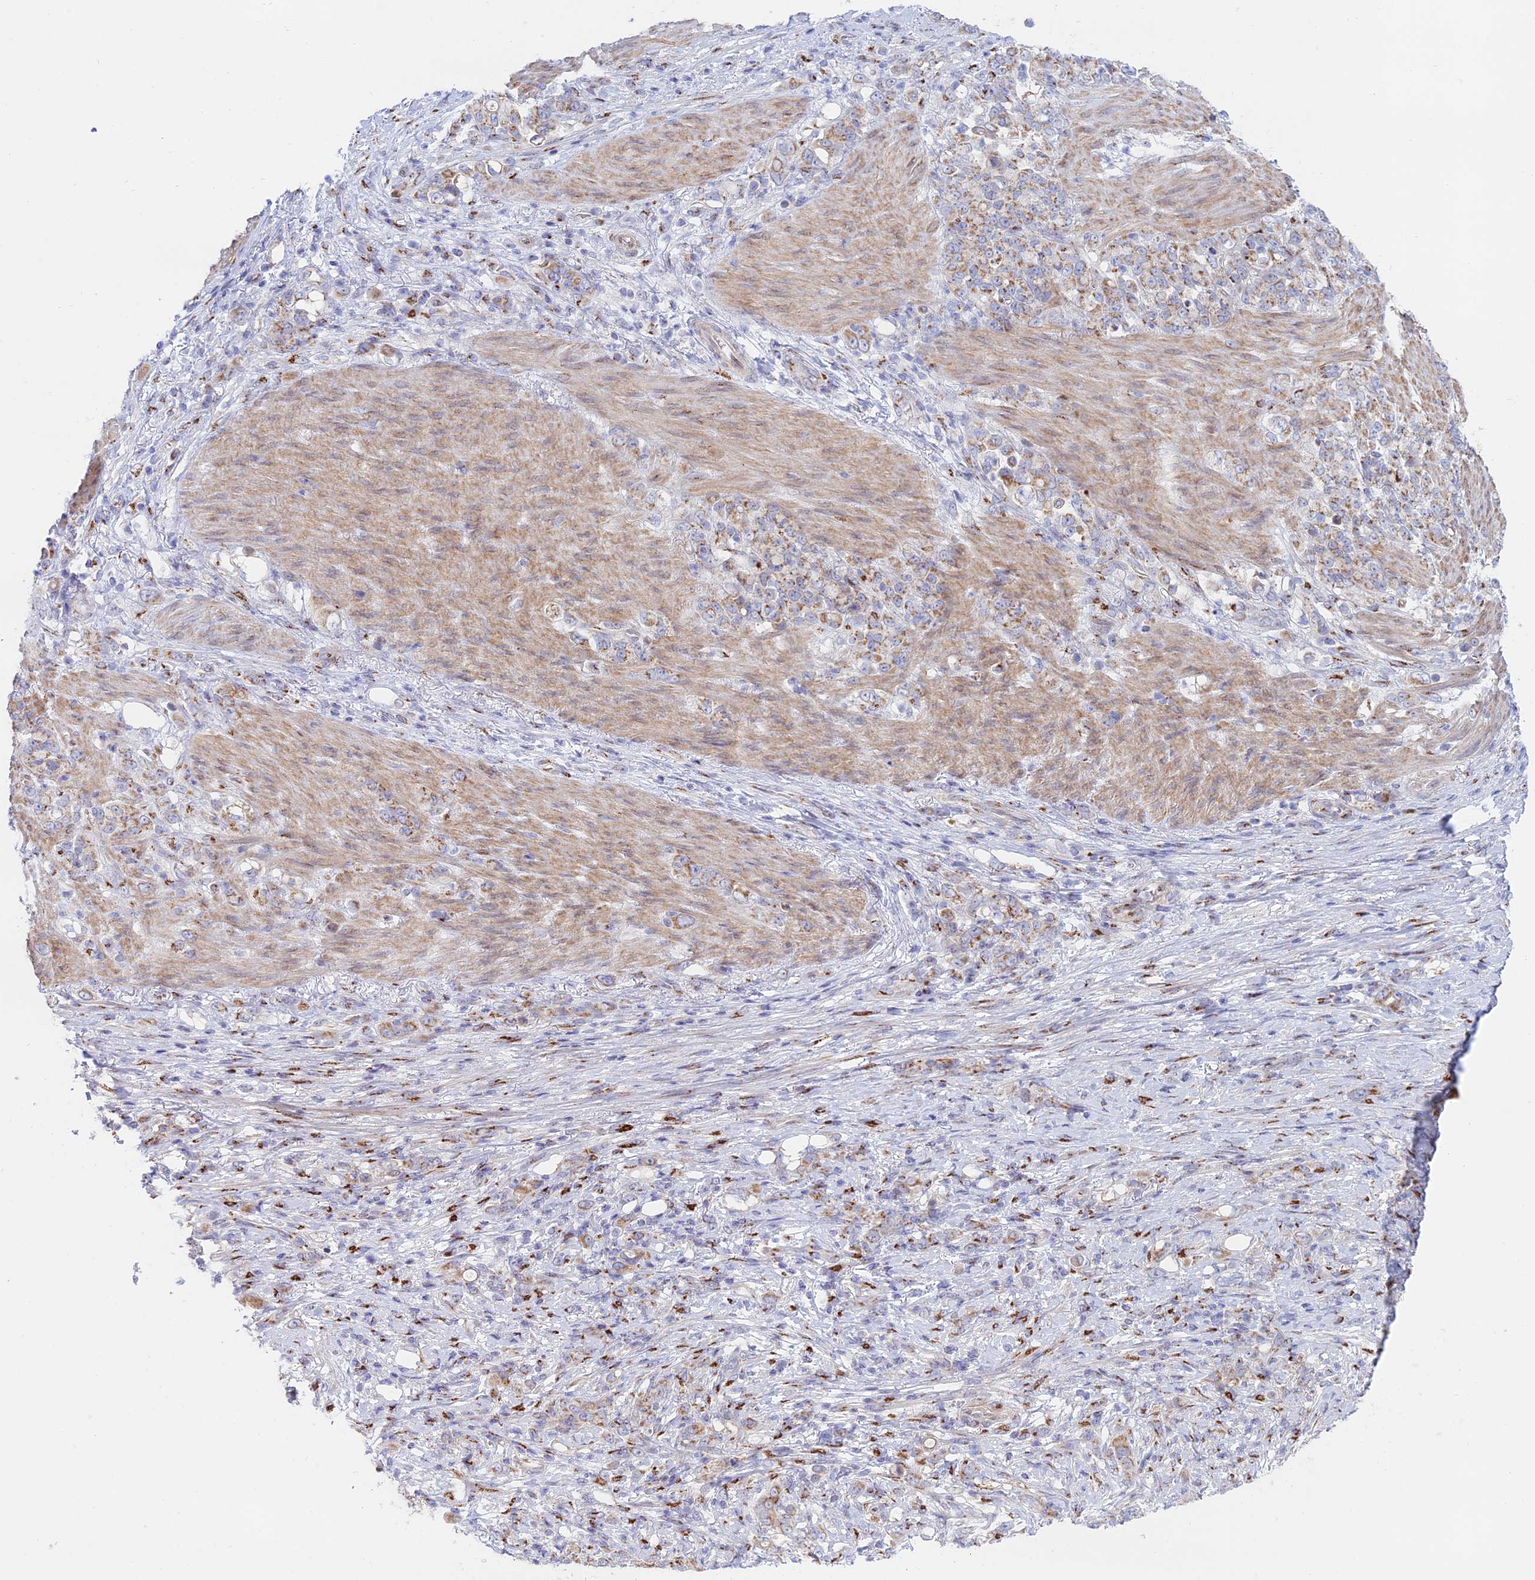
{"staining": {"intensity": "moderate", "quantity": "25%-75%", "location": "cytoplasmic/membranous"}, "tissue": "stomach cancer", "cell_type": "Tumor cells", "image_type": "cancer", "snomed": [{"axis": "morphology", "description": "Adenocarcinoma, NOS"}, {"axis": "topography", "description": "Stomach"}], "caption": "Protein staining reveals moderate cytoplasmic/membranous staining in about 25%-75% of tumor cells in stomach cancer.", "gene": "HS2ST1", "patient": {"sex": "female", "age": 79}}